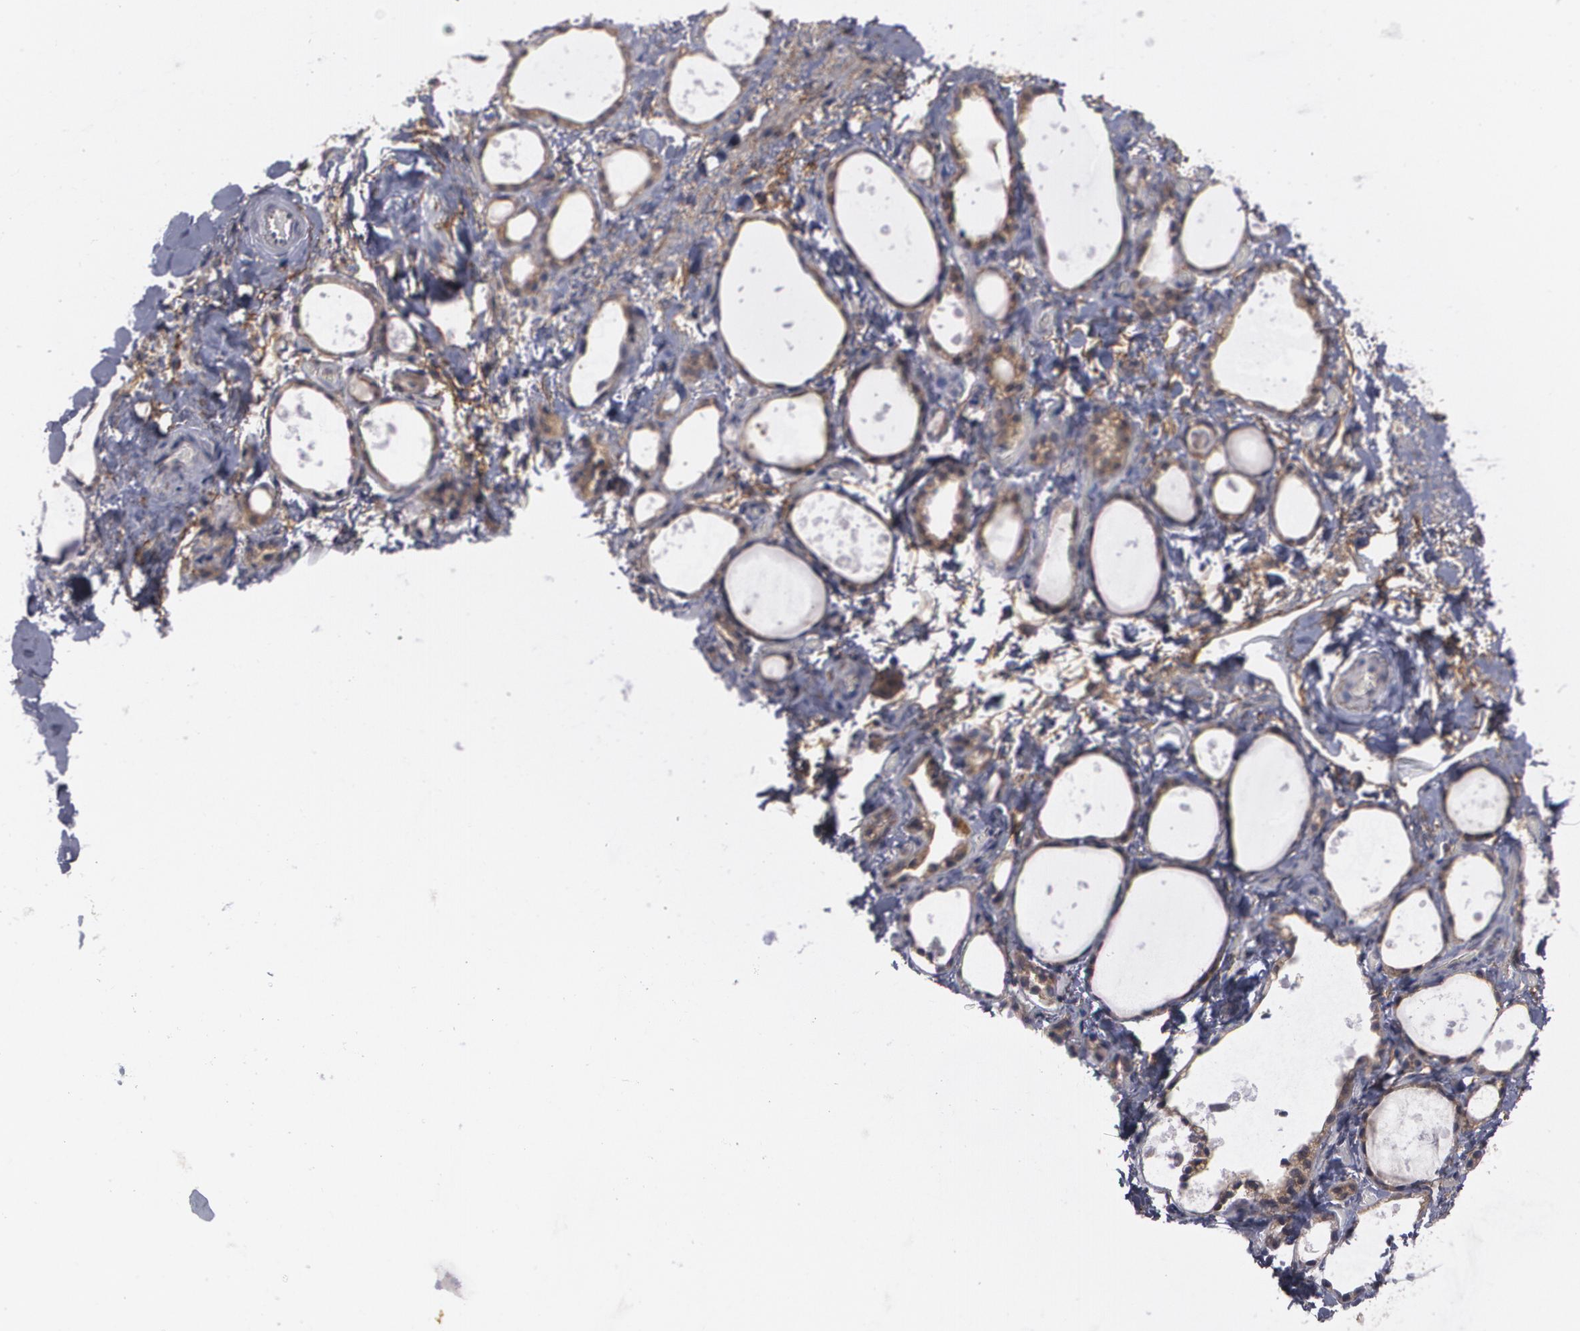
{"staining": {"intensity": "moderate", "quantity": ">75%", "location": "cytoplasmic/membranous"}, "tissue": "thyroid gland", "cell_type": "Glandular cells", "image_type": "normal", "snomed": [{"axis": "morphology", "description": "Normal tissue, NOS"}, {"axis": "topography", "description": "Thyroid gland"}], "caption": "Immunohistochemistry (DAB) staining of unremarkable thyroid gland exhibits moderate cytoplasmic/membranous protein expression in approximately >75% of glandular cells. The protein of interest is stained brown, and the nuclei are stained in blue (DAB (3,3'-diaminobenzidine) IHC with brightfield microscopy, high magnification).", "gene": "BMP6", "patient": {"sex": "female", "age": 75}}